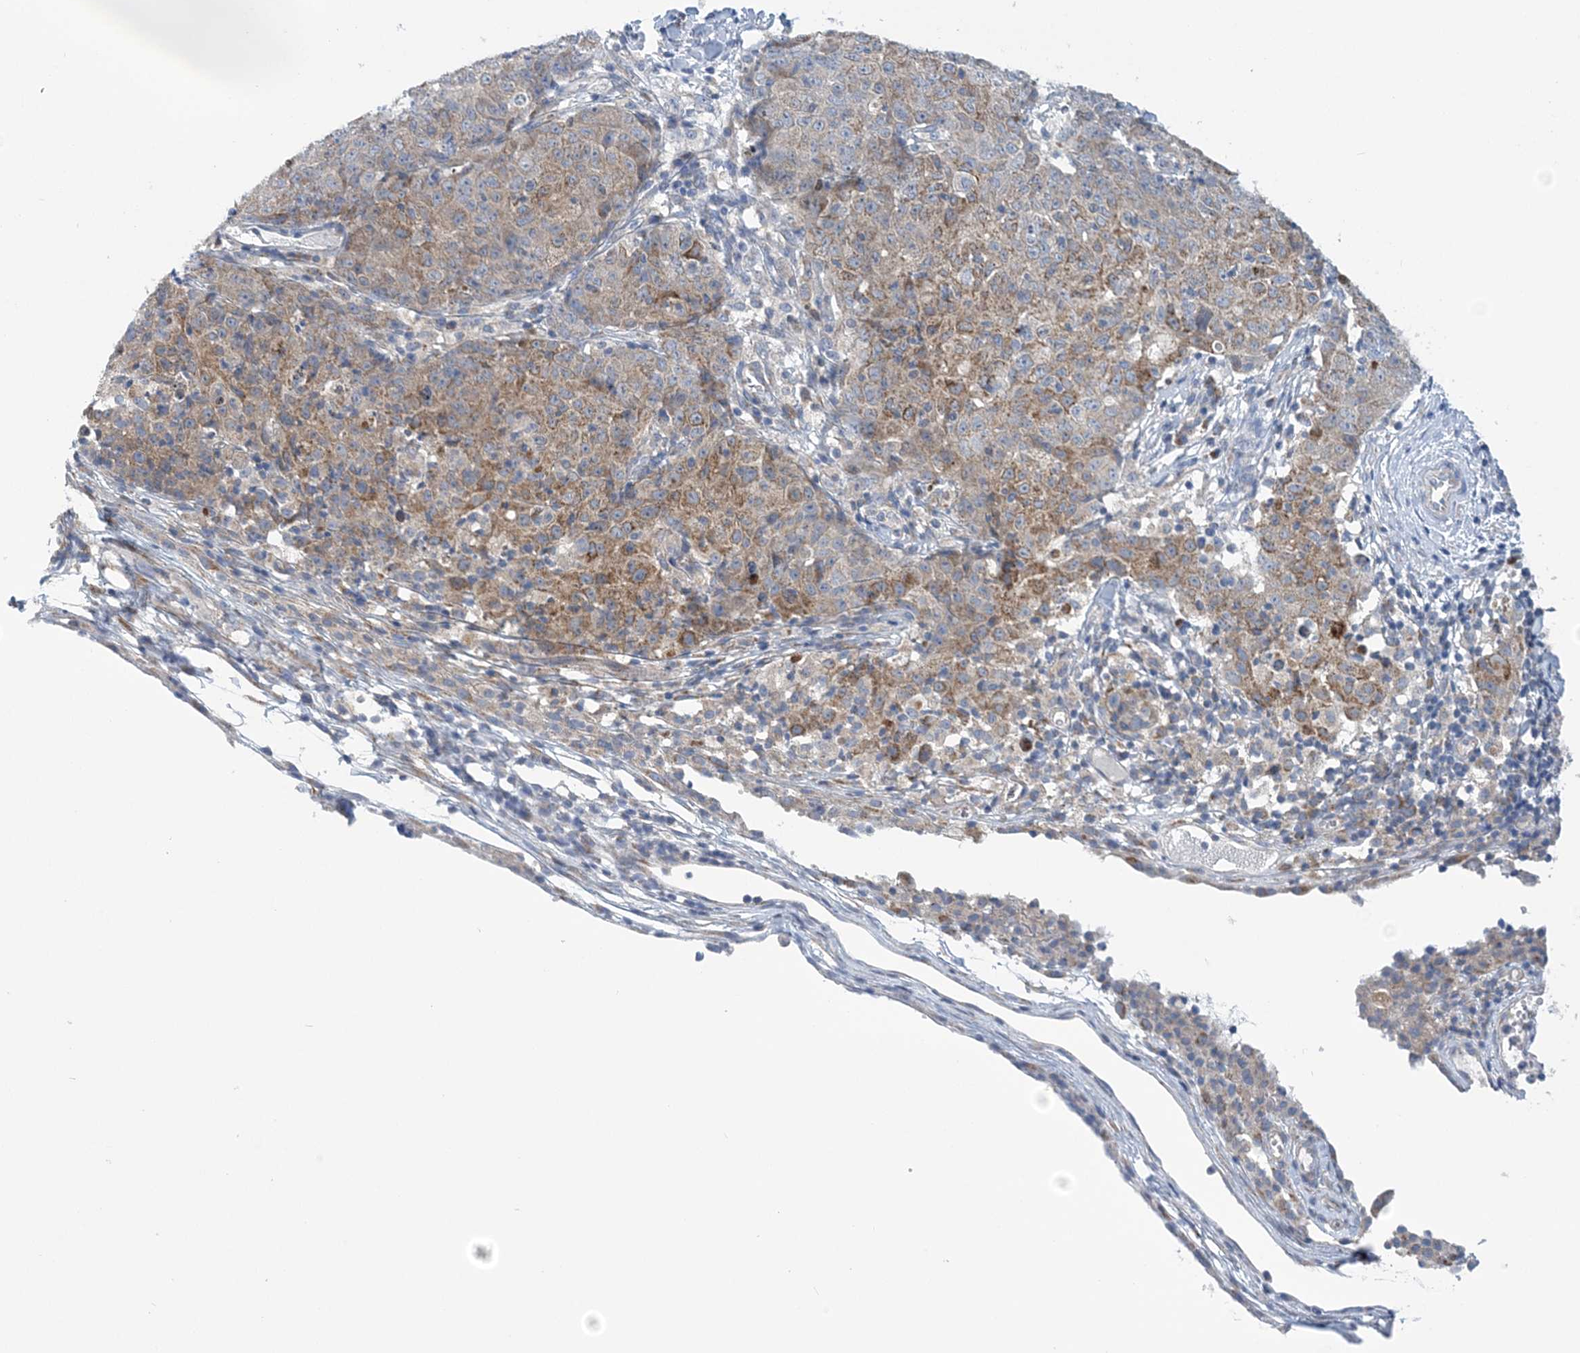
{"staining": {"intensity": "moderate", "quantity": "25%-75%", "location": "cytoplasmic/membranous"}, "tissue": "ovarian cancer", "cell_type": "Tumor cells", "image_type": "cancer", "snomed": [{"axis": "morphology", "description": "Carcinoma, endometroid"}, {"axis": "topography", "description": "Ovary"}], "caption": "Ovarian cancer (endometroid carcinoma) tissue demonstrates moderate cytoplasmic/membranous expression in about 25%-75% of tumor cells, visualized by immunohistochemistry.", "gene": "COPE", "patient": {"sex": "female", "age": 42}}